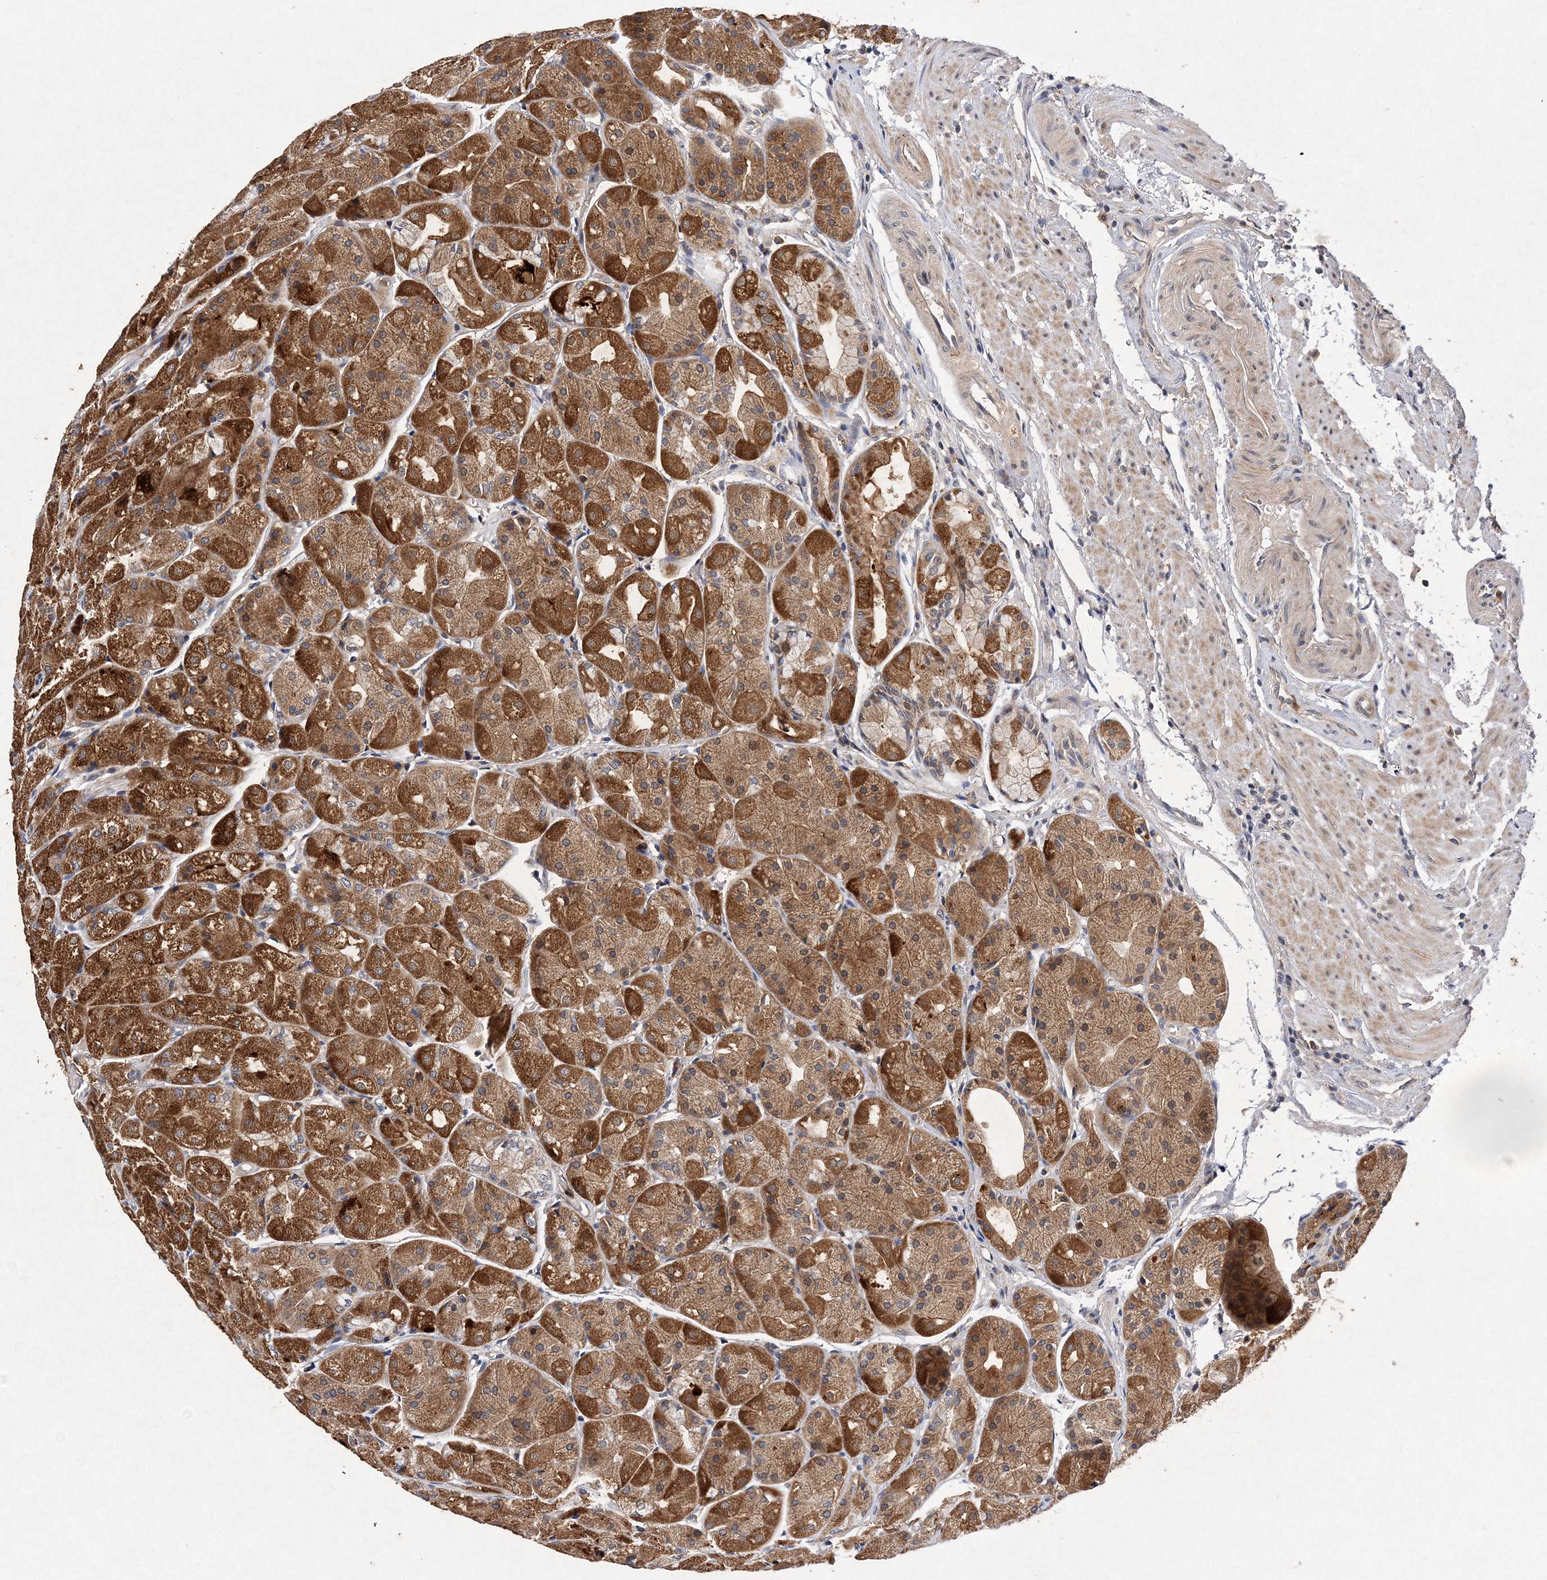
{"staining": {"intensity": "strong", "quantity": ">75%", "location": "cytoplasmic/membranous"}, "tissue": "stomach", "cell_type": "Glandular cells", "image_type": "normal", "snomed": [{"axis": "morphology", "description": "Normal tissue, NOS"}, {"axis": "topography", "description": "Stomach, upper"}], "caption": "Stomach stained with IHC reveals strong cytoplasmic/membranous positivity in approximately >75% of glandular cells. The staining was performed using DAB, with brown indicating positive protein expression. Nuclei are stained blue with hematoxylin.", "gene": "PROSER1", "patient": {"sex": "male", "age": 72}}